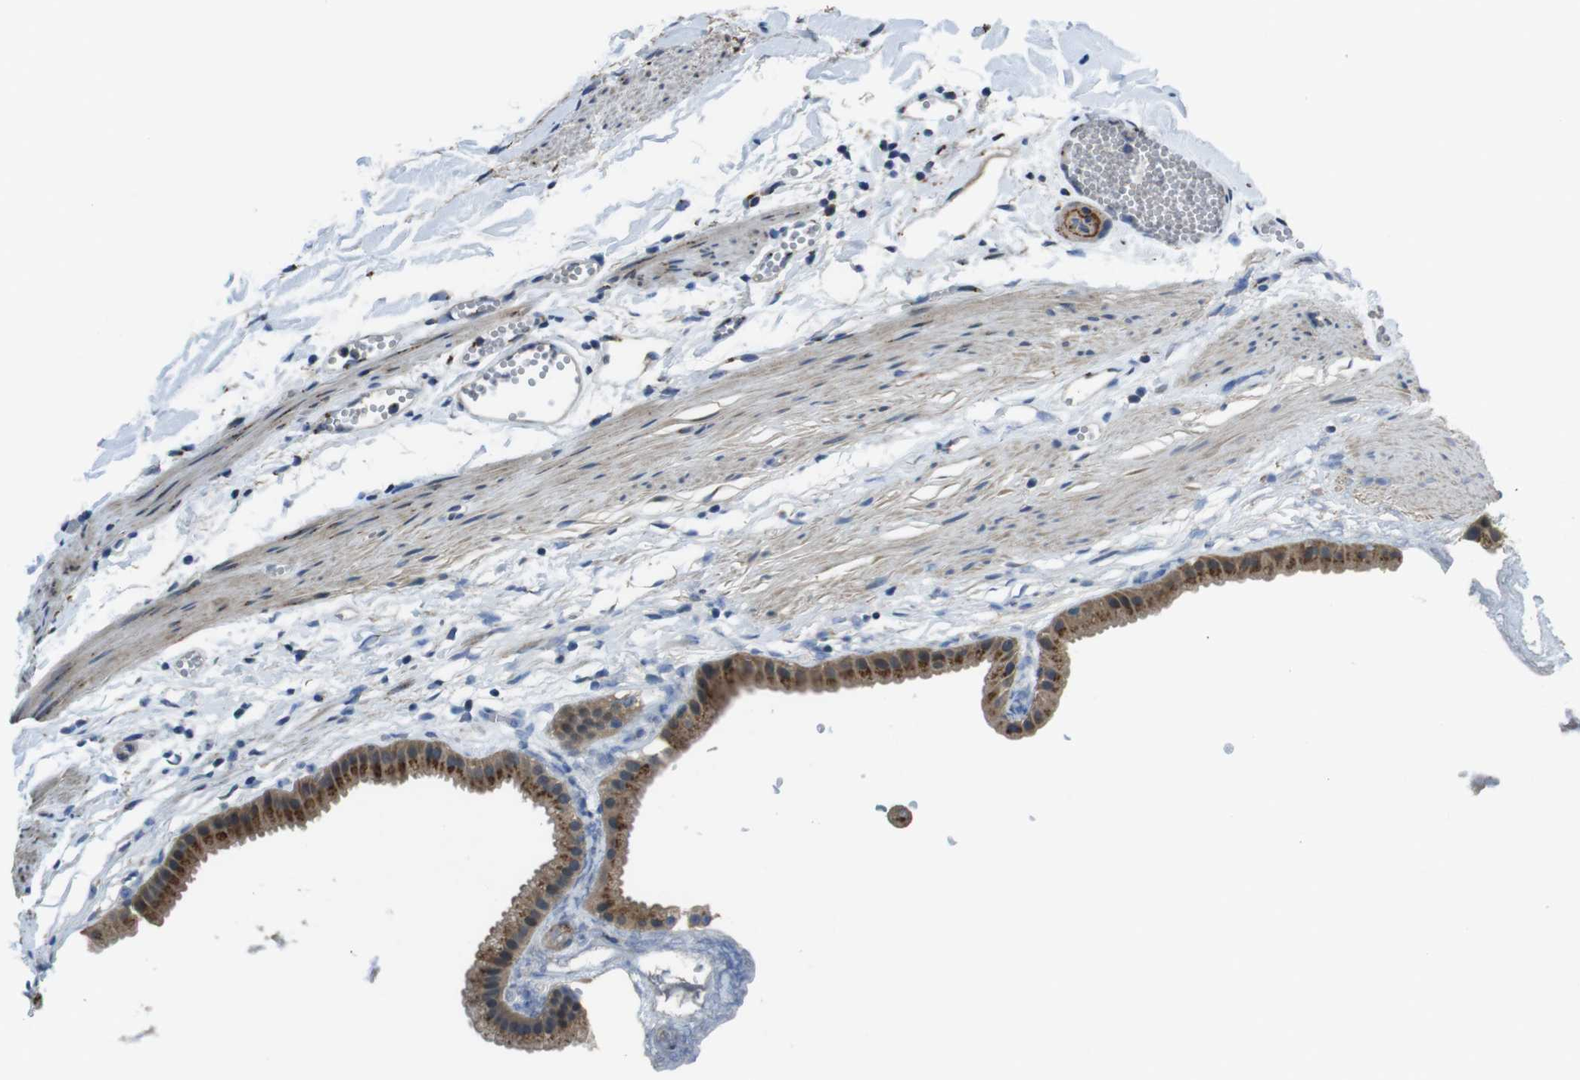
{"staining": {"intensity": "moderate", "quantity": ">75%", "location": "cytoplasmic/membranous"}, "tissue": "gallbladder", "cell_type": "Glandular cells", "image_type": "normal", "snomed": [{"axis": "morphology", "description": "Normal tissue, NOS"}, {"axis": "topography", "description": "Gallbladder"}], "caption": "A photomicrograph of human gallbladder stained for a protein shows moderate cytoplasmic/membranous brown staining in glandular cells. Using DAB (brown) and hematoxylin (blue) stains, captured at high magnification using brightfield microscopy.", "gene": "RAB6A", "patient": {"sex": "female", "age": 64}}